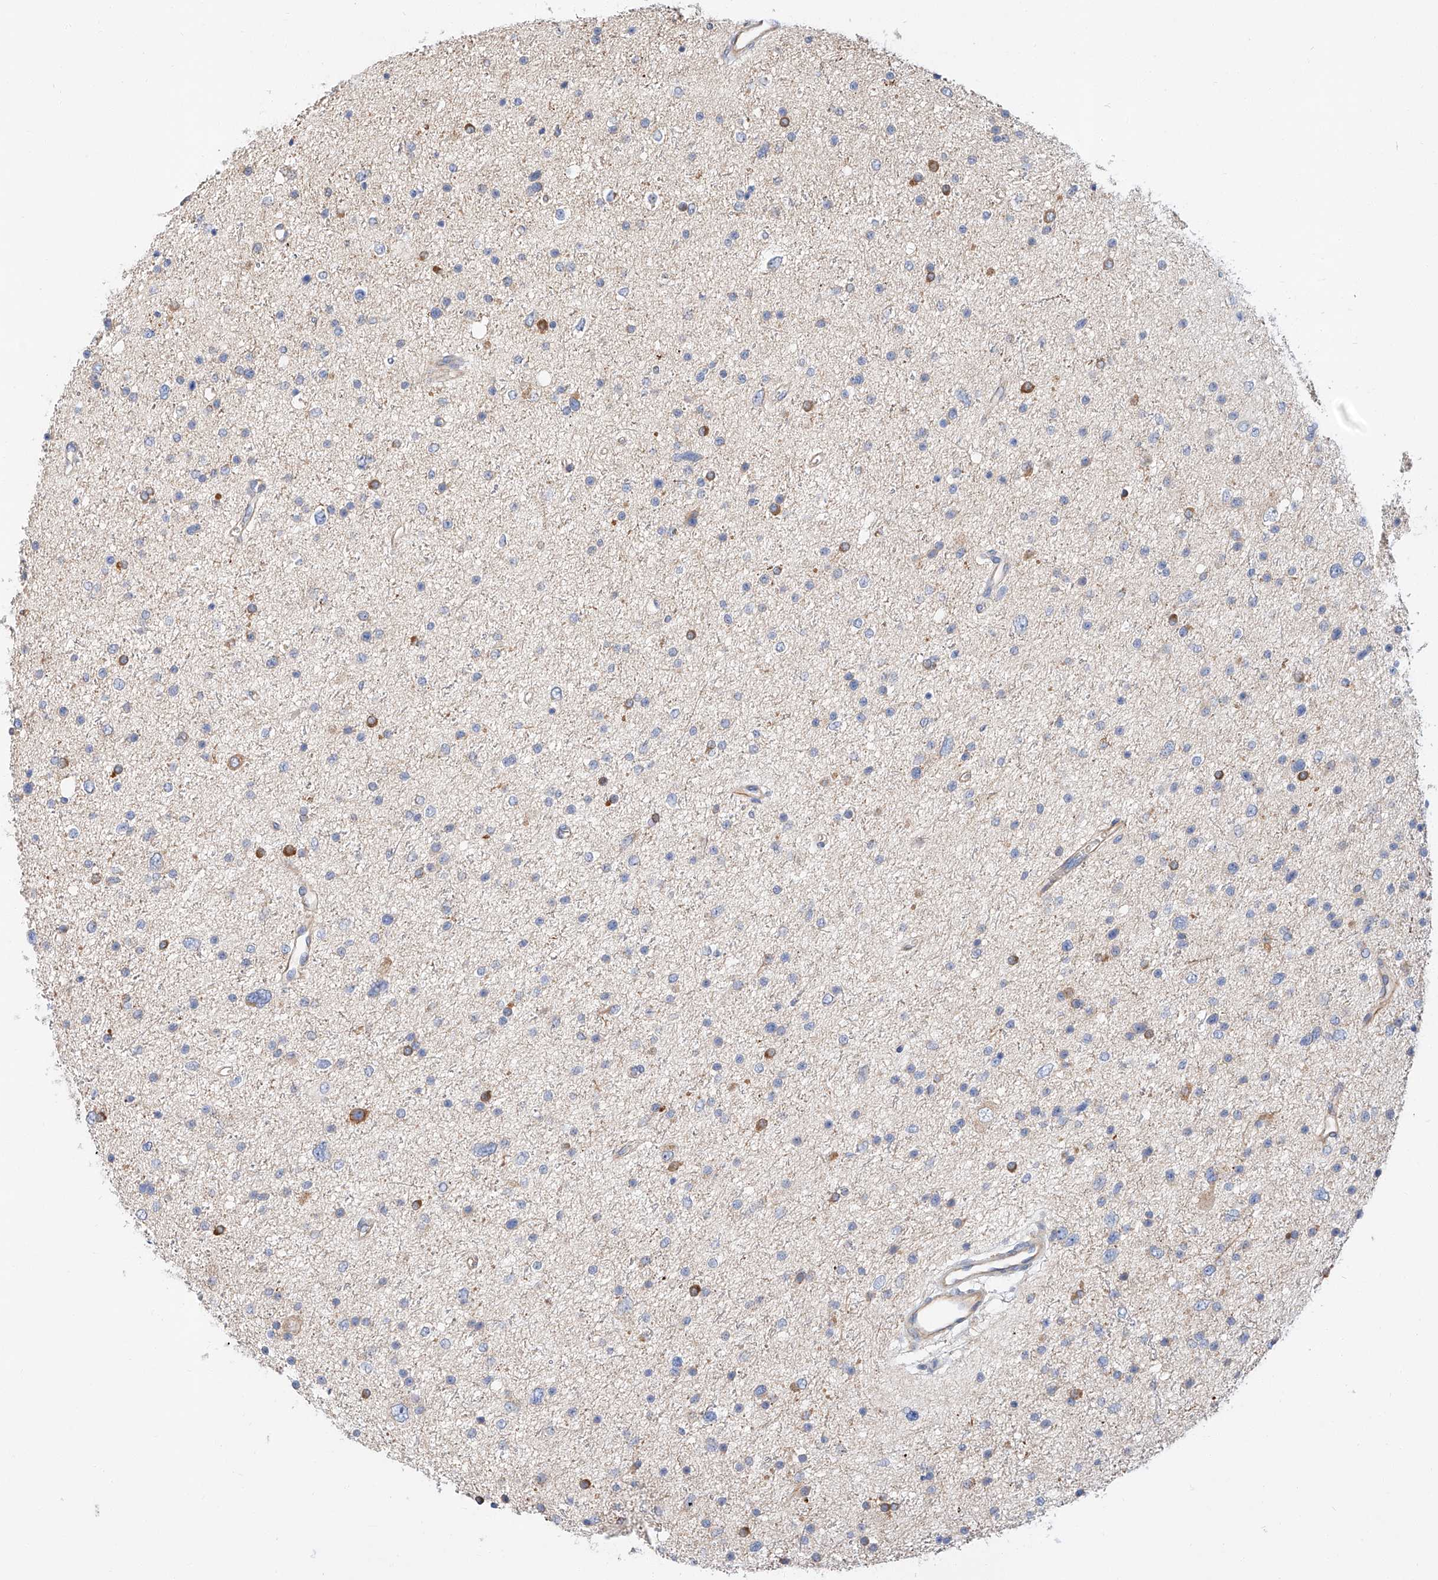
{"staining": {"intensity": "moderate", "quantity": "<25%", "location": "cytoplasmic/membranous"}, "tissue": "glioma", "cell_type": "Tumor cells", "image_type": "cancer", "snomed": [{"axis": "morphology", "description": "Glioma, malignant, Low grade"}, {"axis": "topography", "description": "Brain"}], "caption": "A low amount of moderate cytoplasmic/membranous expression is seen in approximately <25% of tumor cells in malignant glioma (low-grade) tissue. (DAB (3,3'-diaminobenzidine) = brown stain, brightfield microscopy at high magnification).", "gene": "GLMN", "patient": {"sex": "female", "age": 37}}